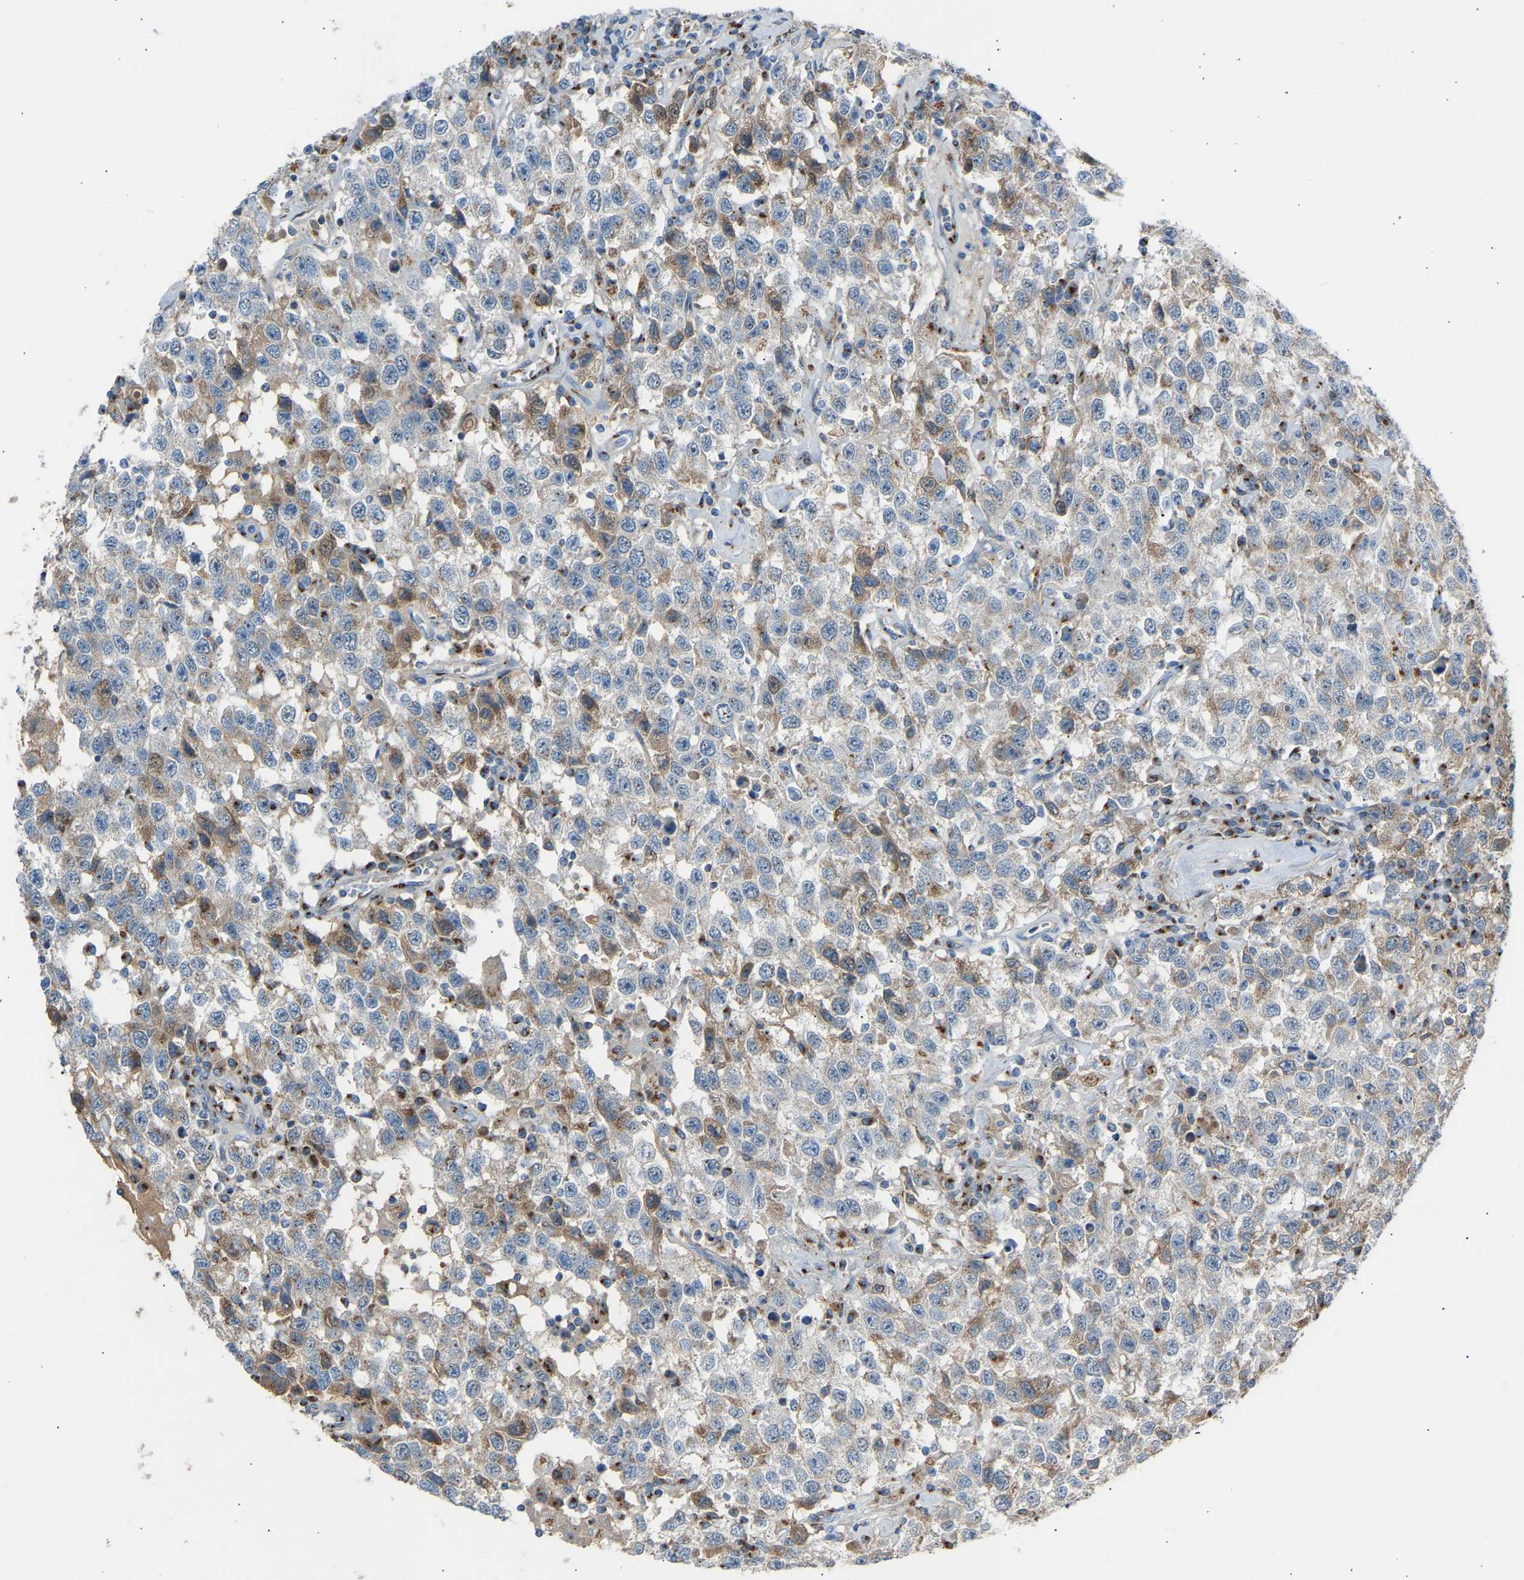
{"staining": {"intensity": "weak", "quantity": "25%-75%", "location": "cytoplasmic/membranous"}, "tissue": "testis cancer", "cell_type": "Tumor cells", "image_type": "cancer", "snomed": [{"axis": "morphology", "description": "Seminoma, NOS"}, {"axis": "topography", "description": "Testis"}], "caption": "Human testis seminoma stained for a protein (brown) displays weak cytoplasmic/membranous positive staining in approximately 25%-75% of tumor cells.", "gene": "CYREN", "patient": {"sex": "male", "age": 41}}